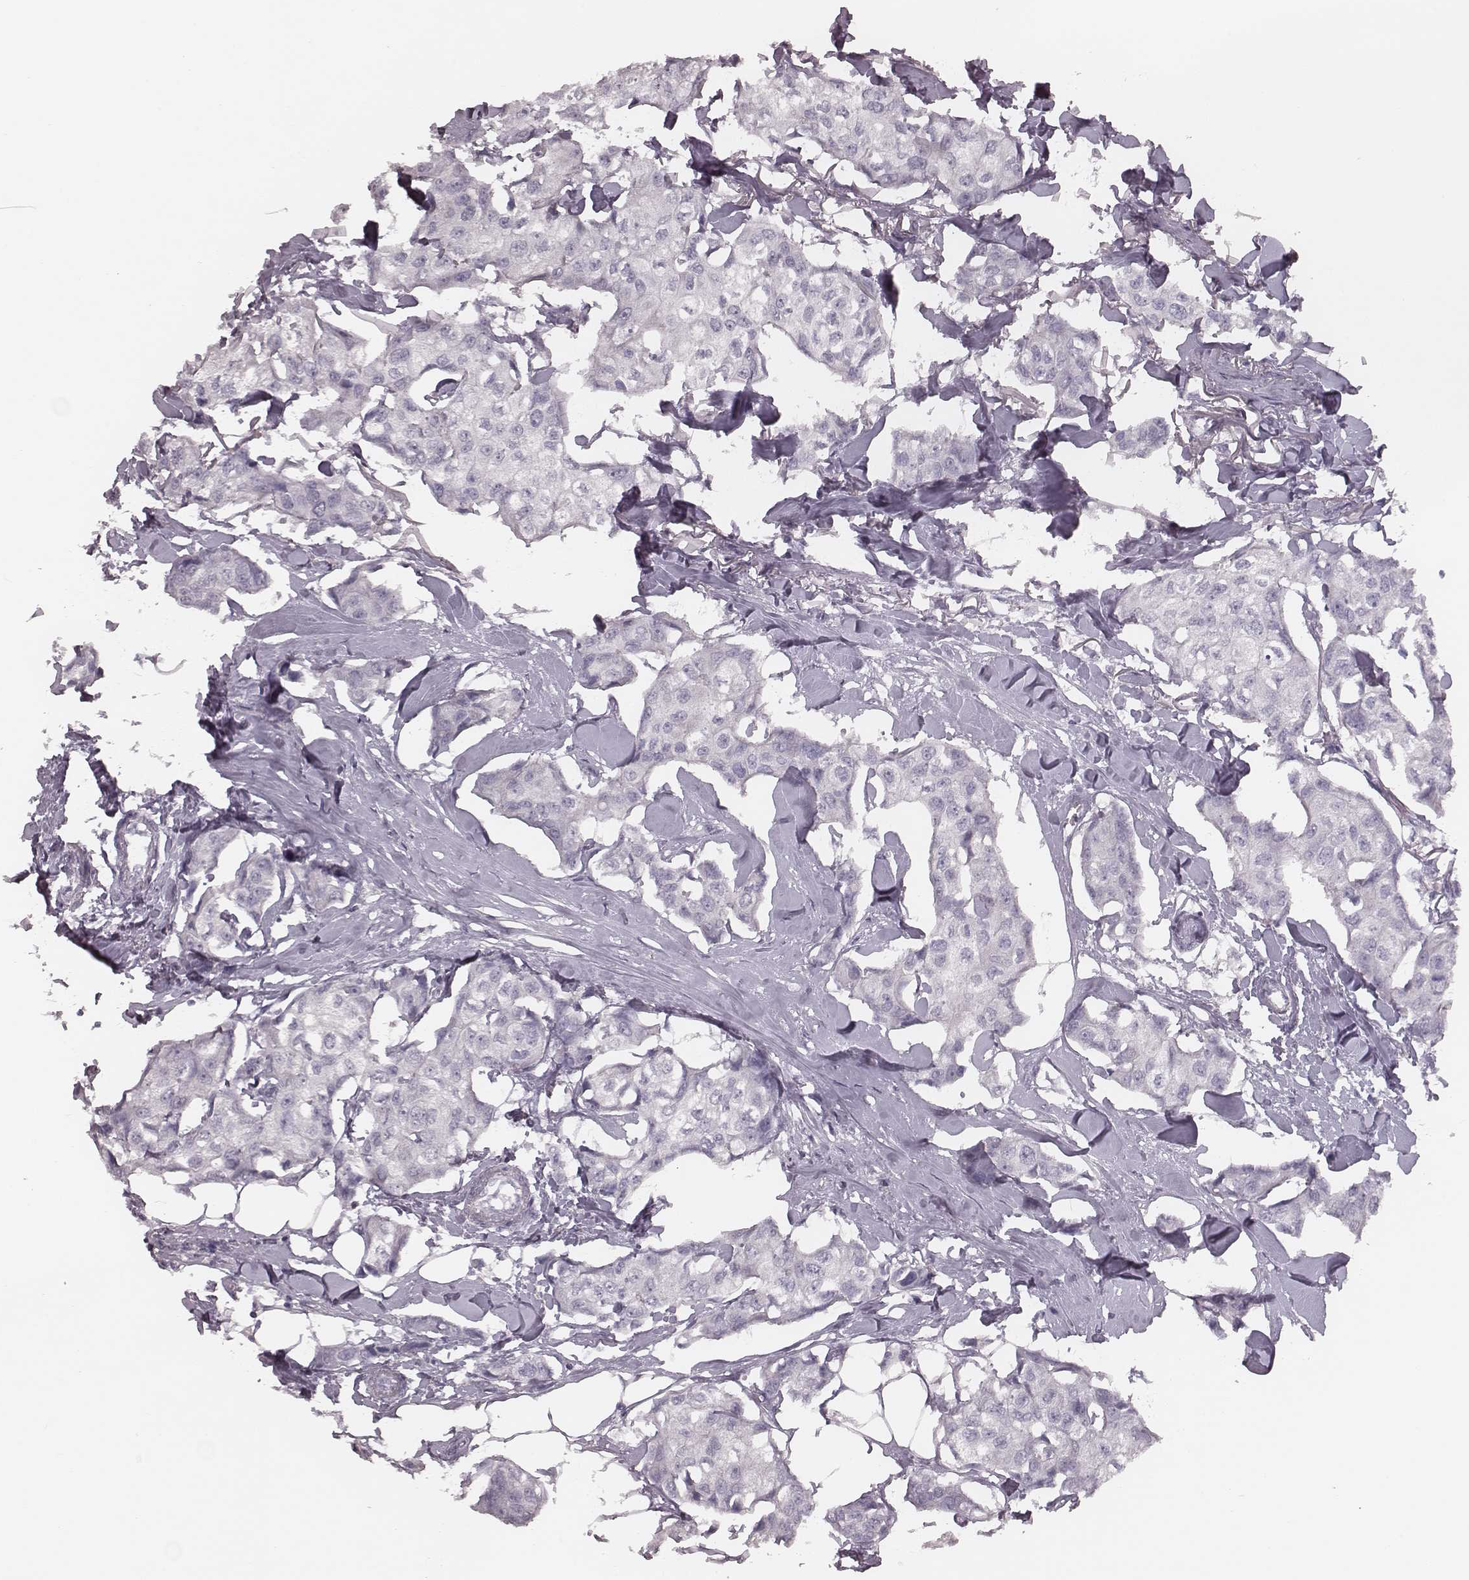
{"staining": {"intensity": "negative", "quantity": "none", "location": "none"}, "tissue": "breast cancer", "cell_type": "Tumor cells", "image_type": "cancer", "snomed": [{"axis": "morphology", "description": "Duct carcinoma"}, {"axis": "topography", "description": "Breast"}], "caption": "Immunohistochemistry micrograph of neoplastic tissue: breast cancer stained with DAB (3,3'-diaminobenzidine) shows no significant protein positivity in tumor cells. (IHC, brightfield microscopy, high magnification).", "gene": "PDCD1", "patient": {"sex": "female", "age": 80}}